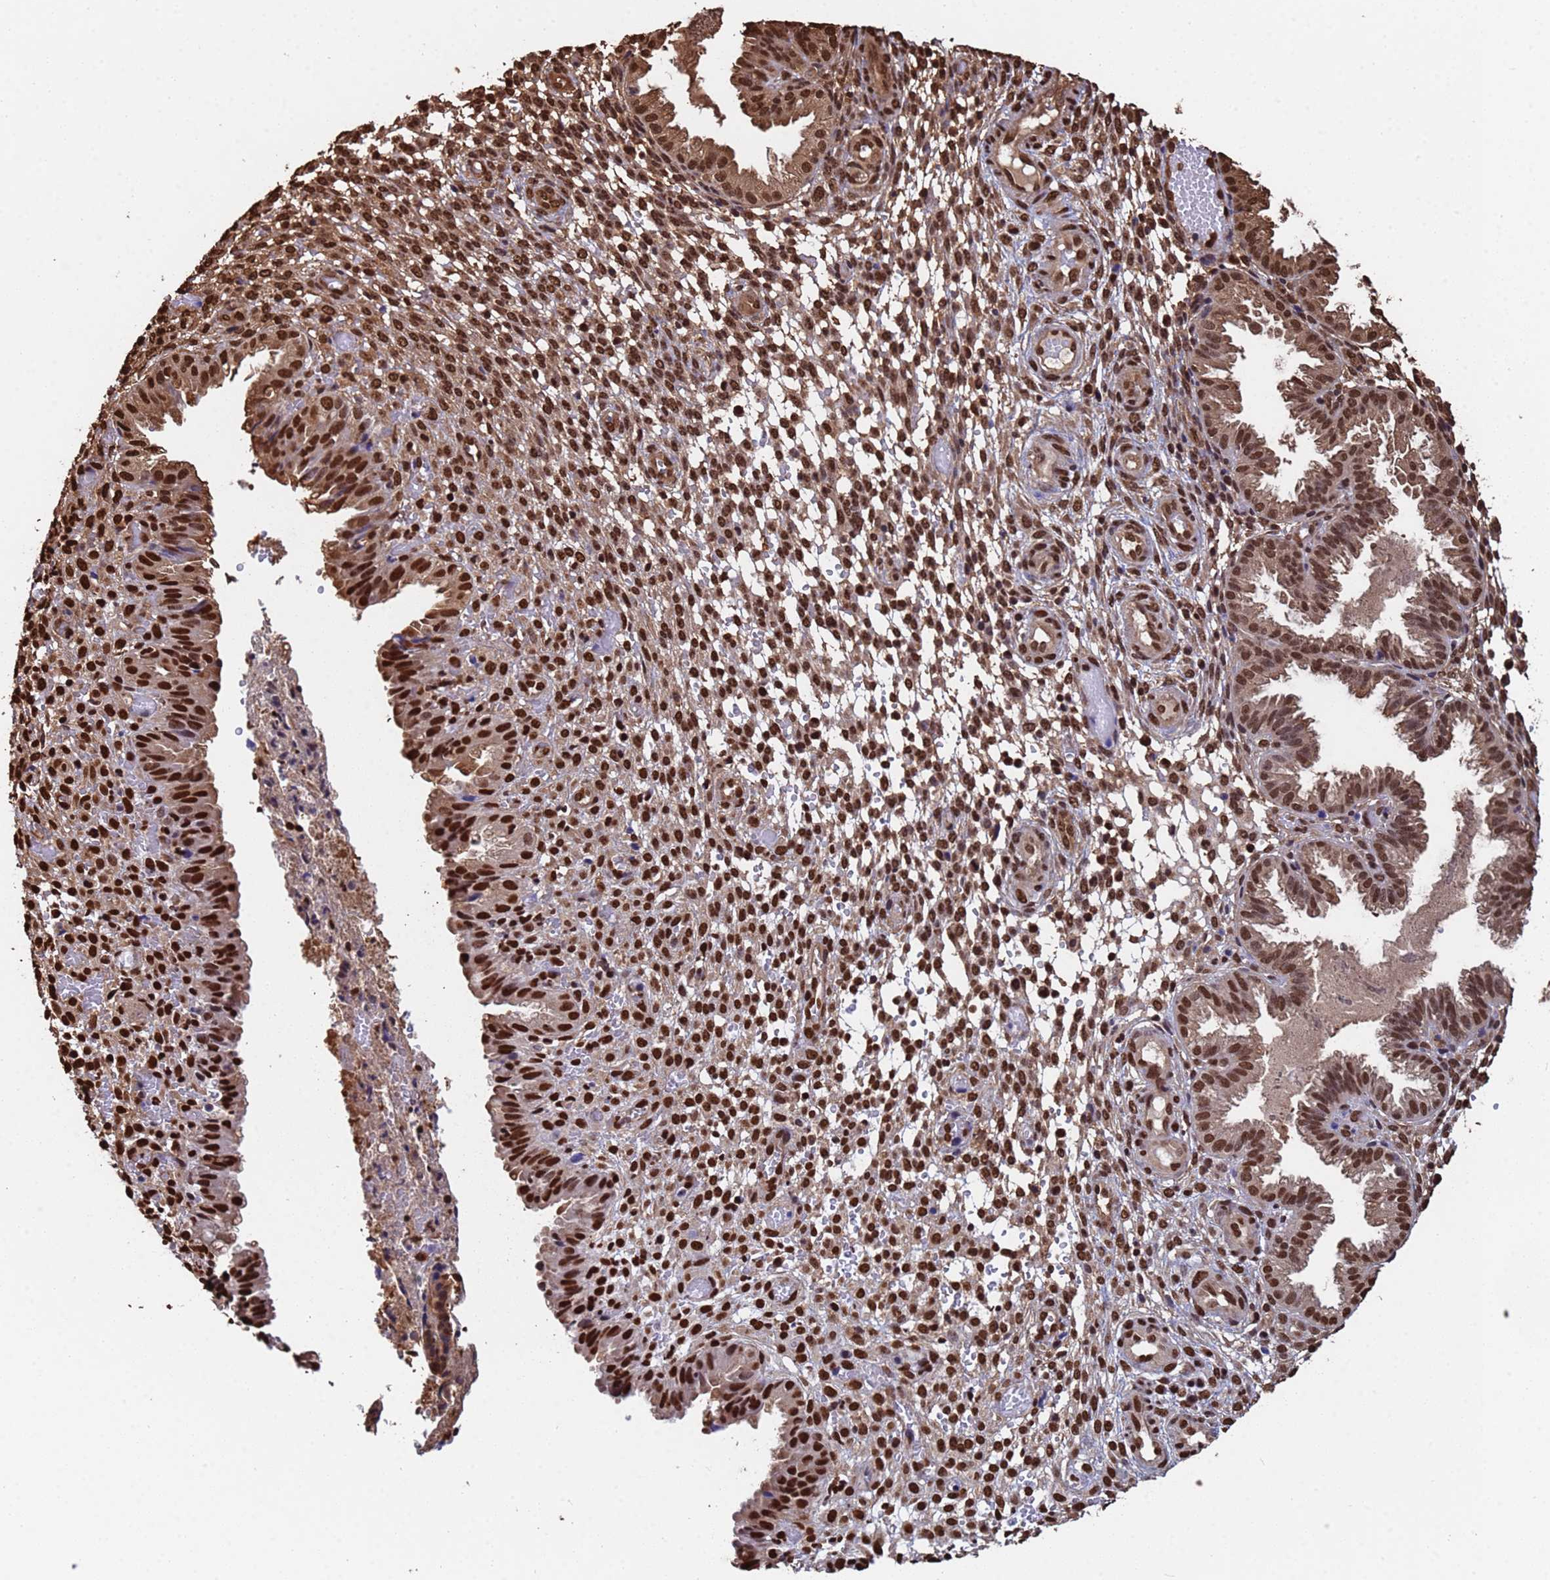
{"staining": {"intensity": "strong", "quantity": "25%-75%", "location": "nuclear"}, "tissue": "endometrium", "cell_type": "Cells in endometrial stroma", "image_type": "normal", "snomed": [{"axis": "morphology", "description": "Normal tissue, NOS"}, {"axis": "topography", "description": "Endometrium"}], "caption": "Immunohistochemistry (DAB (3,3'-diaminobenzidine)) staining of benign endometrium reveals strong nuclear protein positivity in about 25%-75% of cells in endometrial stroma.", "gene": "SUMO2", "patient": {"sex": "female", "age": 33}}